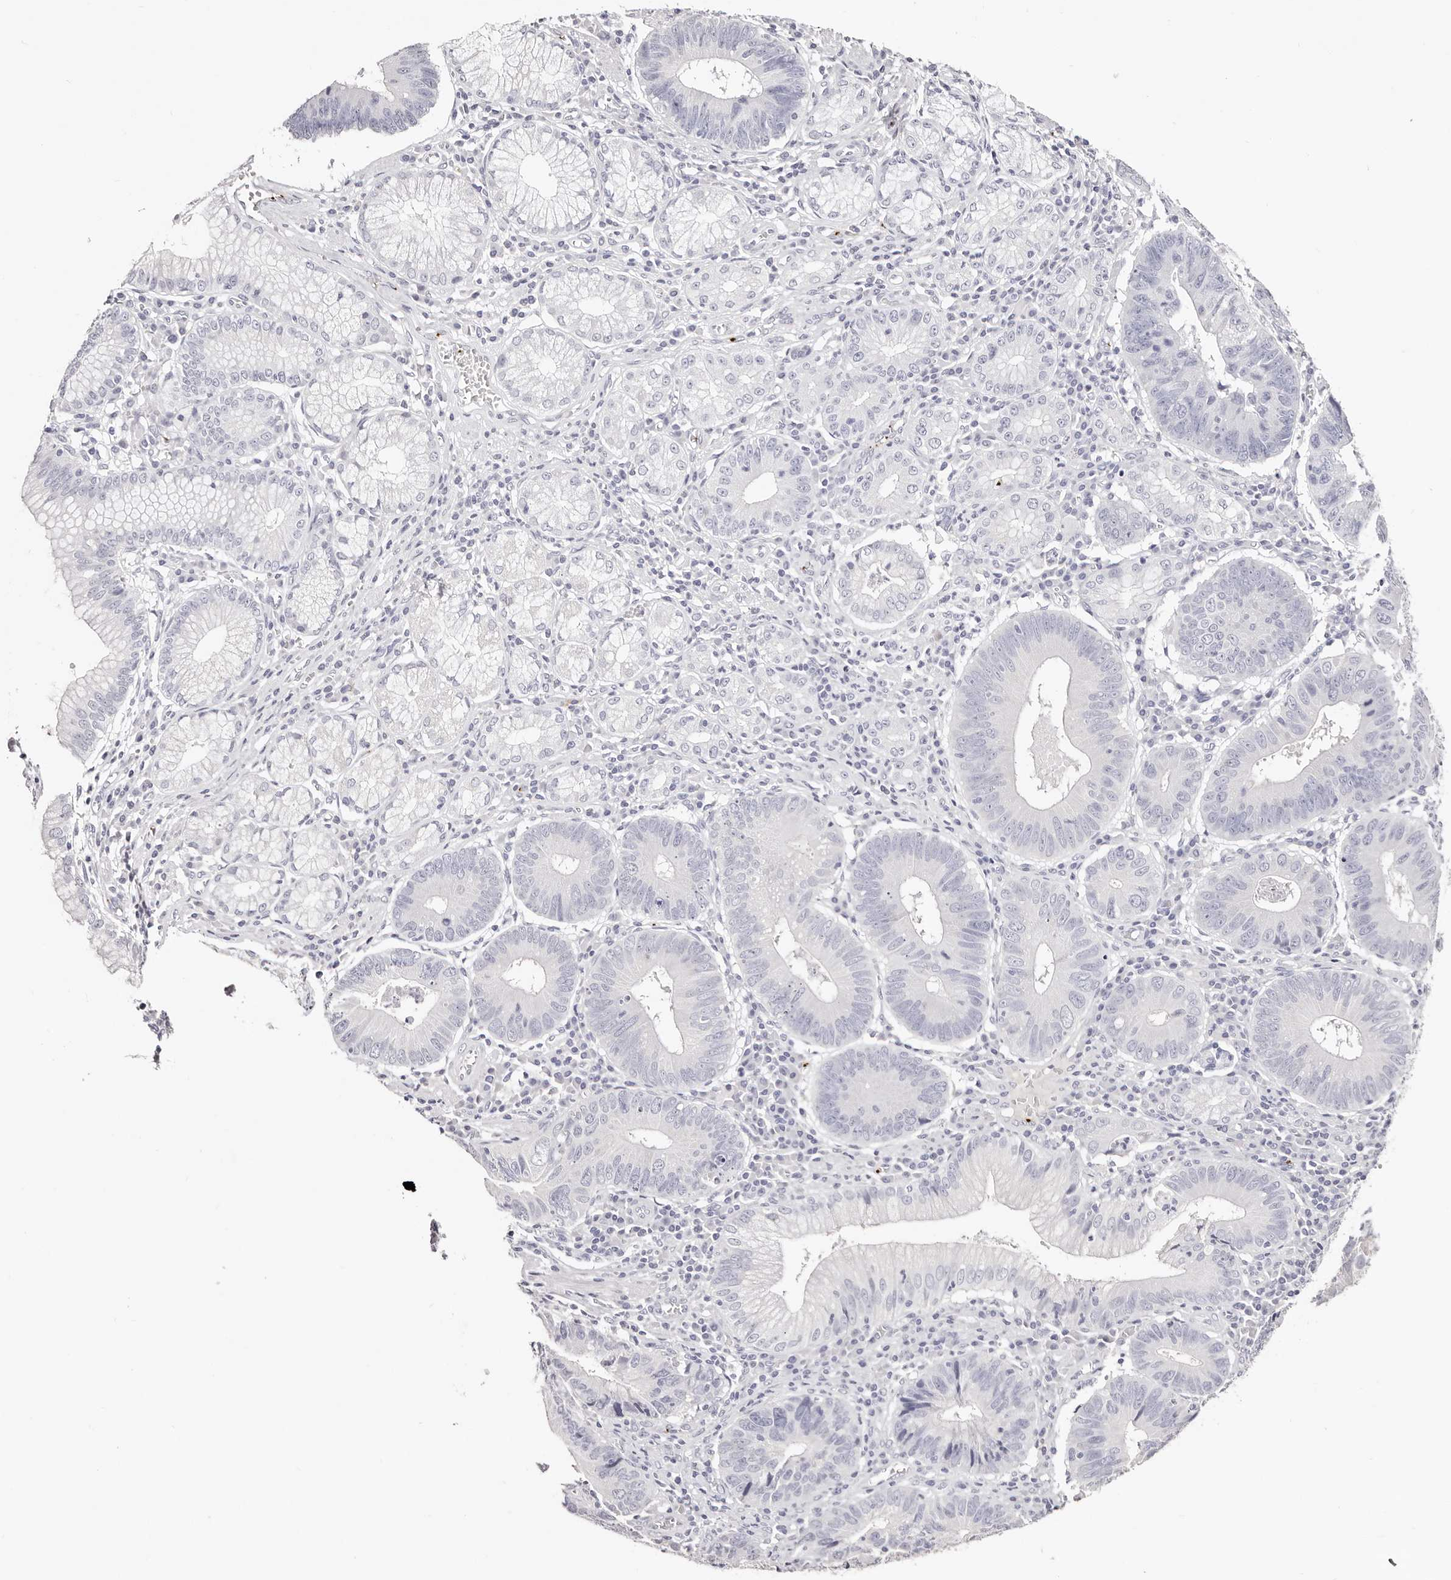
{"staining": {"intensity": "negative", "quantity": "none", "location": "none"}, "tissue": "stomach cancer", "cell_type": "Tumor cells", "image_type": "cancer", "snomed": [{"axis": "morphology", "description": "Adenocarcinoma, NOS"}, {"axis": "topography", "description": "Stomach"}], "caption": "Protein analysis of stomach adenocarcinoma exhibits no significant staining in tumor cells. The staining is performed using DAB (3,3'-diaminobenzidine) brown chromogen with nuclei counter-stained in using hematoxylin.", "gene": "PF4", "patient": {"sex": "male", "age": 59}}